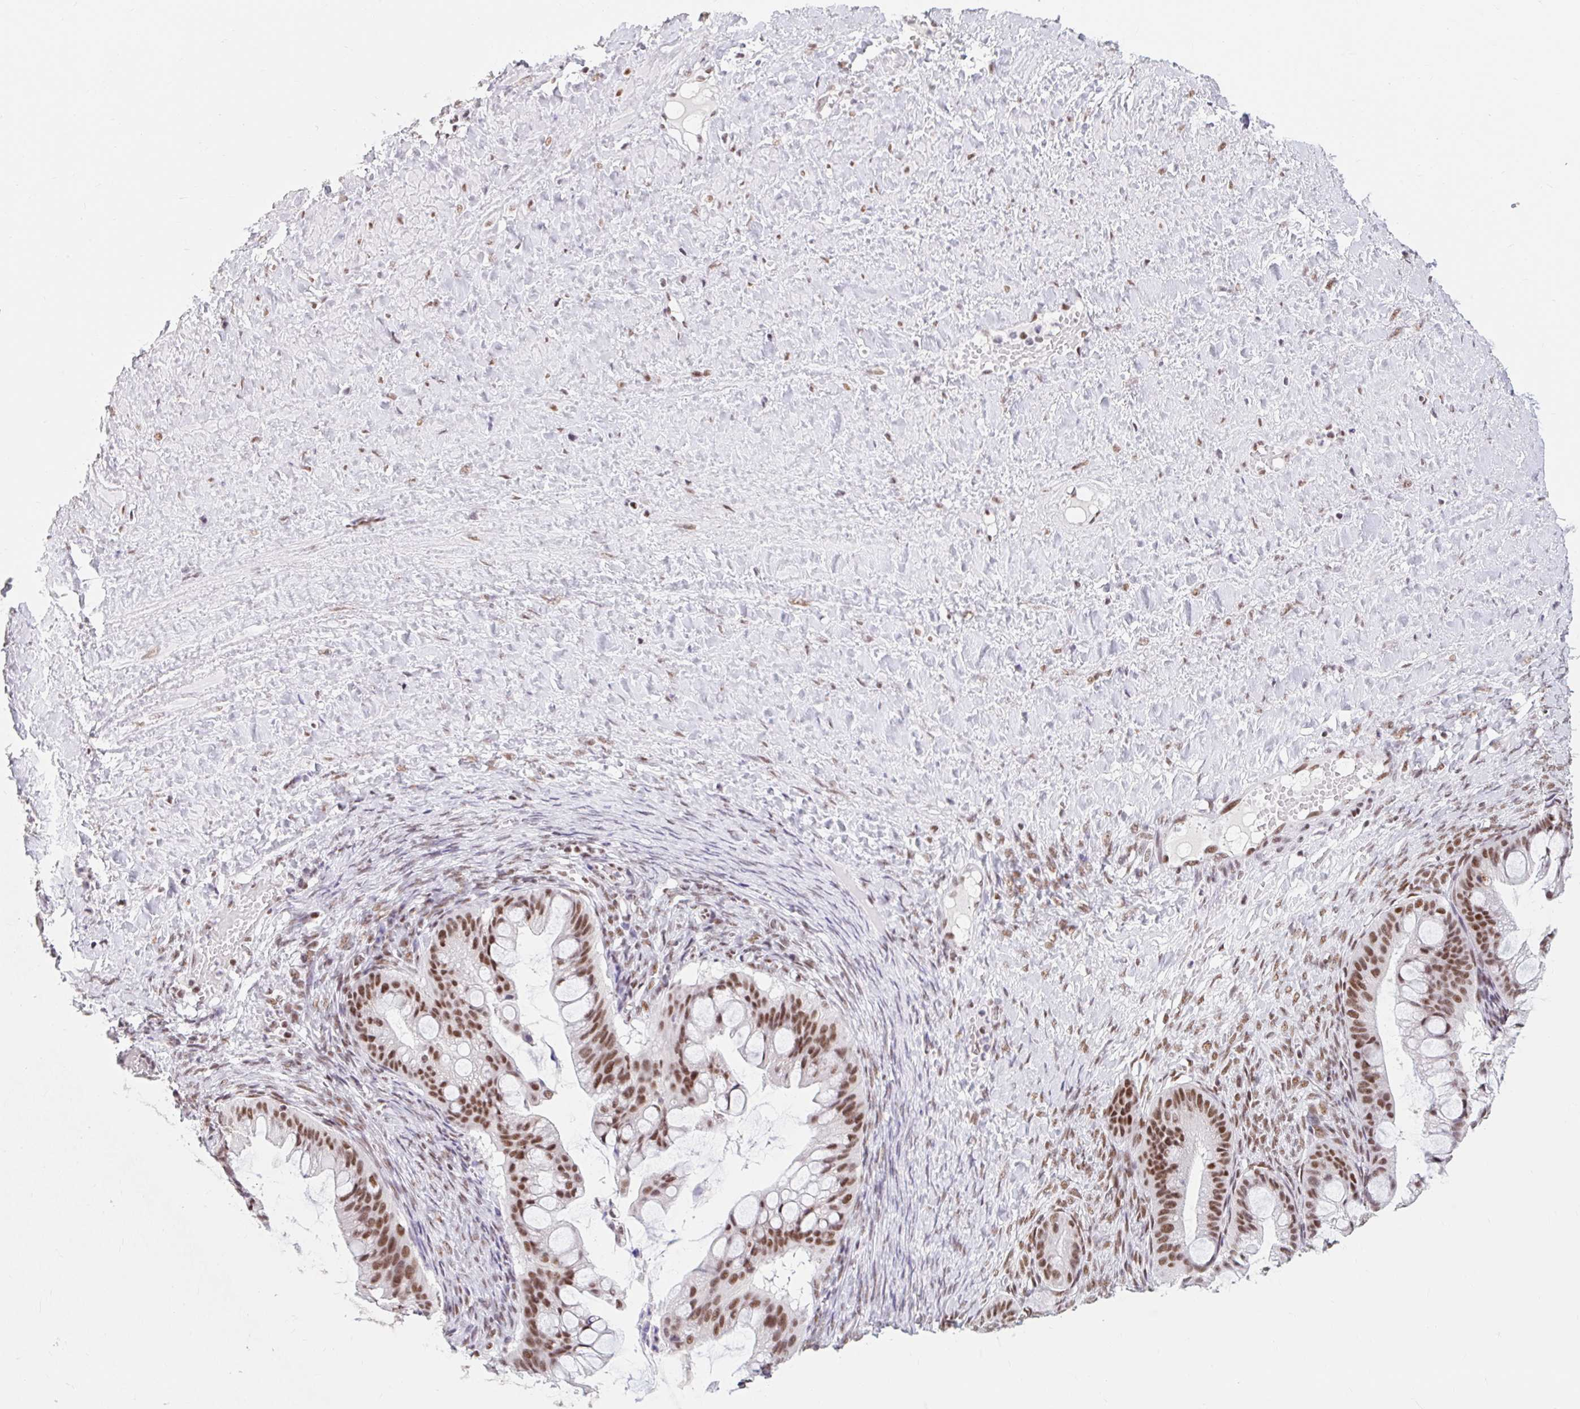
{"staining": {"intensity": "moderate", "quantity": ">75%", "location": "nuclear"}, "tissue": "ovarian cancer", "cell_type": "Tumor cells", "image_type": "cancer", "snomed": [{"axis": "morphology", "description": "Cystadenocarcinoma, mucinous, NOS"}, {"axis": "topography", "description": "Ovary"}], "caption": "Approximately >75% of tumor cells in ovarian cancer (mucinous cystadenocarcinoma) reveal moderate nuclear protein staining as visualized by brown immunohistochemical staining.", "gene": "SRSF10", "patient": {"sex": "female", "age": 73}}